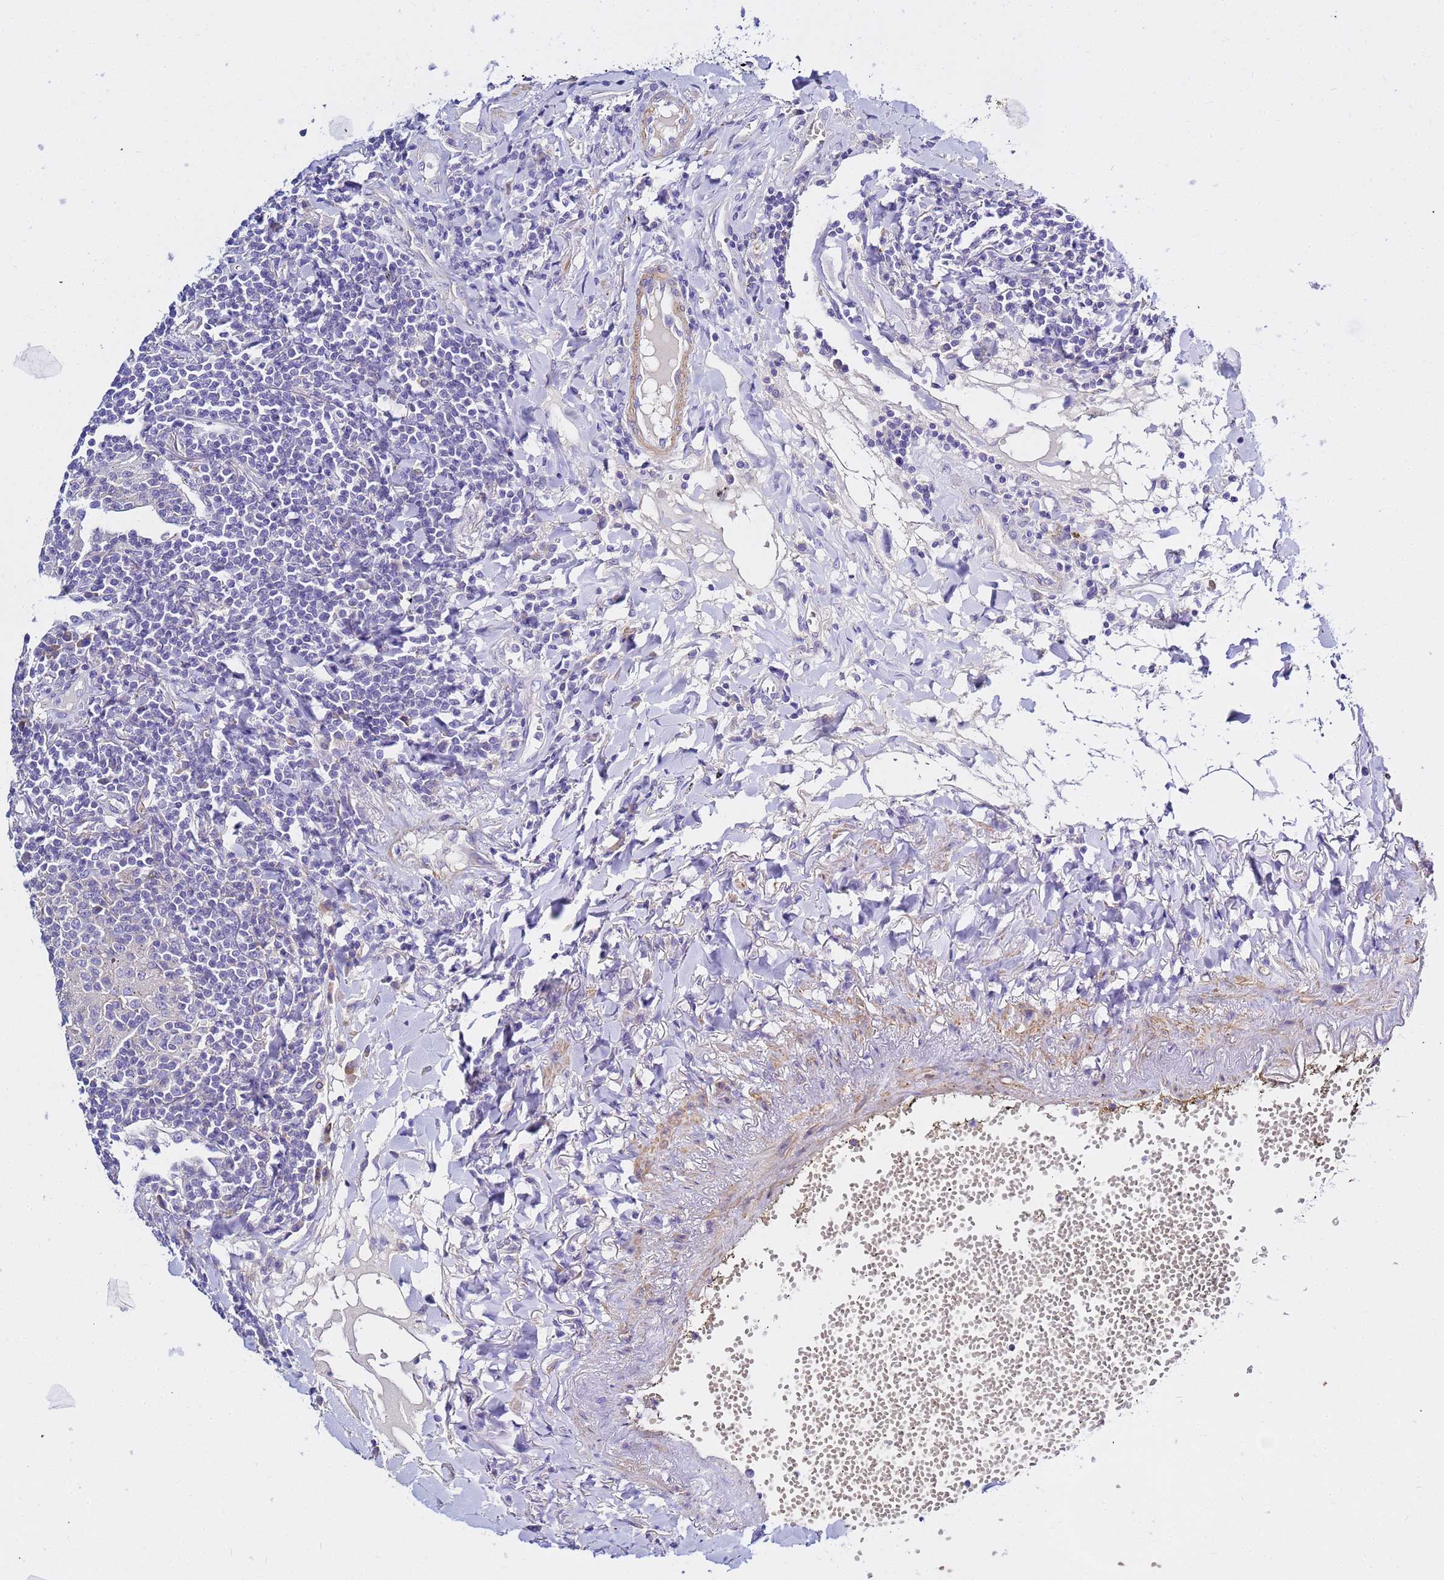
{"staining": {"intensity": "negative", "quantity": "none", "location": "none"}, "tissue": "lymphoma", "cell_type": "Tumor cells", "image_type": "cancer", "snomed": [{"axis": "morphology", "description": "Malignant lymphoma, non-Hodgkin's type, Low grade"}, {"axis": "topography", "description": "Lung"}], "caption": "Photomicrograph shows no significant protein positivity in tumor cells of lymphoma. (DAB (3,3'-diaminobenzidine) immunohistochemistry with hematoxylin counter stain).", "gene": "USP18", "patient": {"sex": "female", "age": 71}}